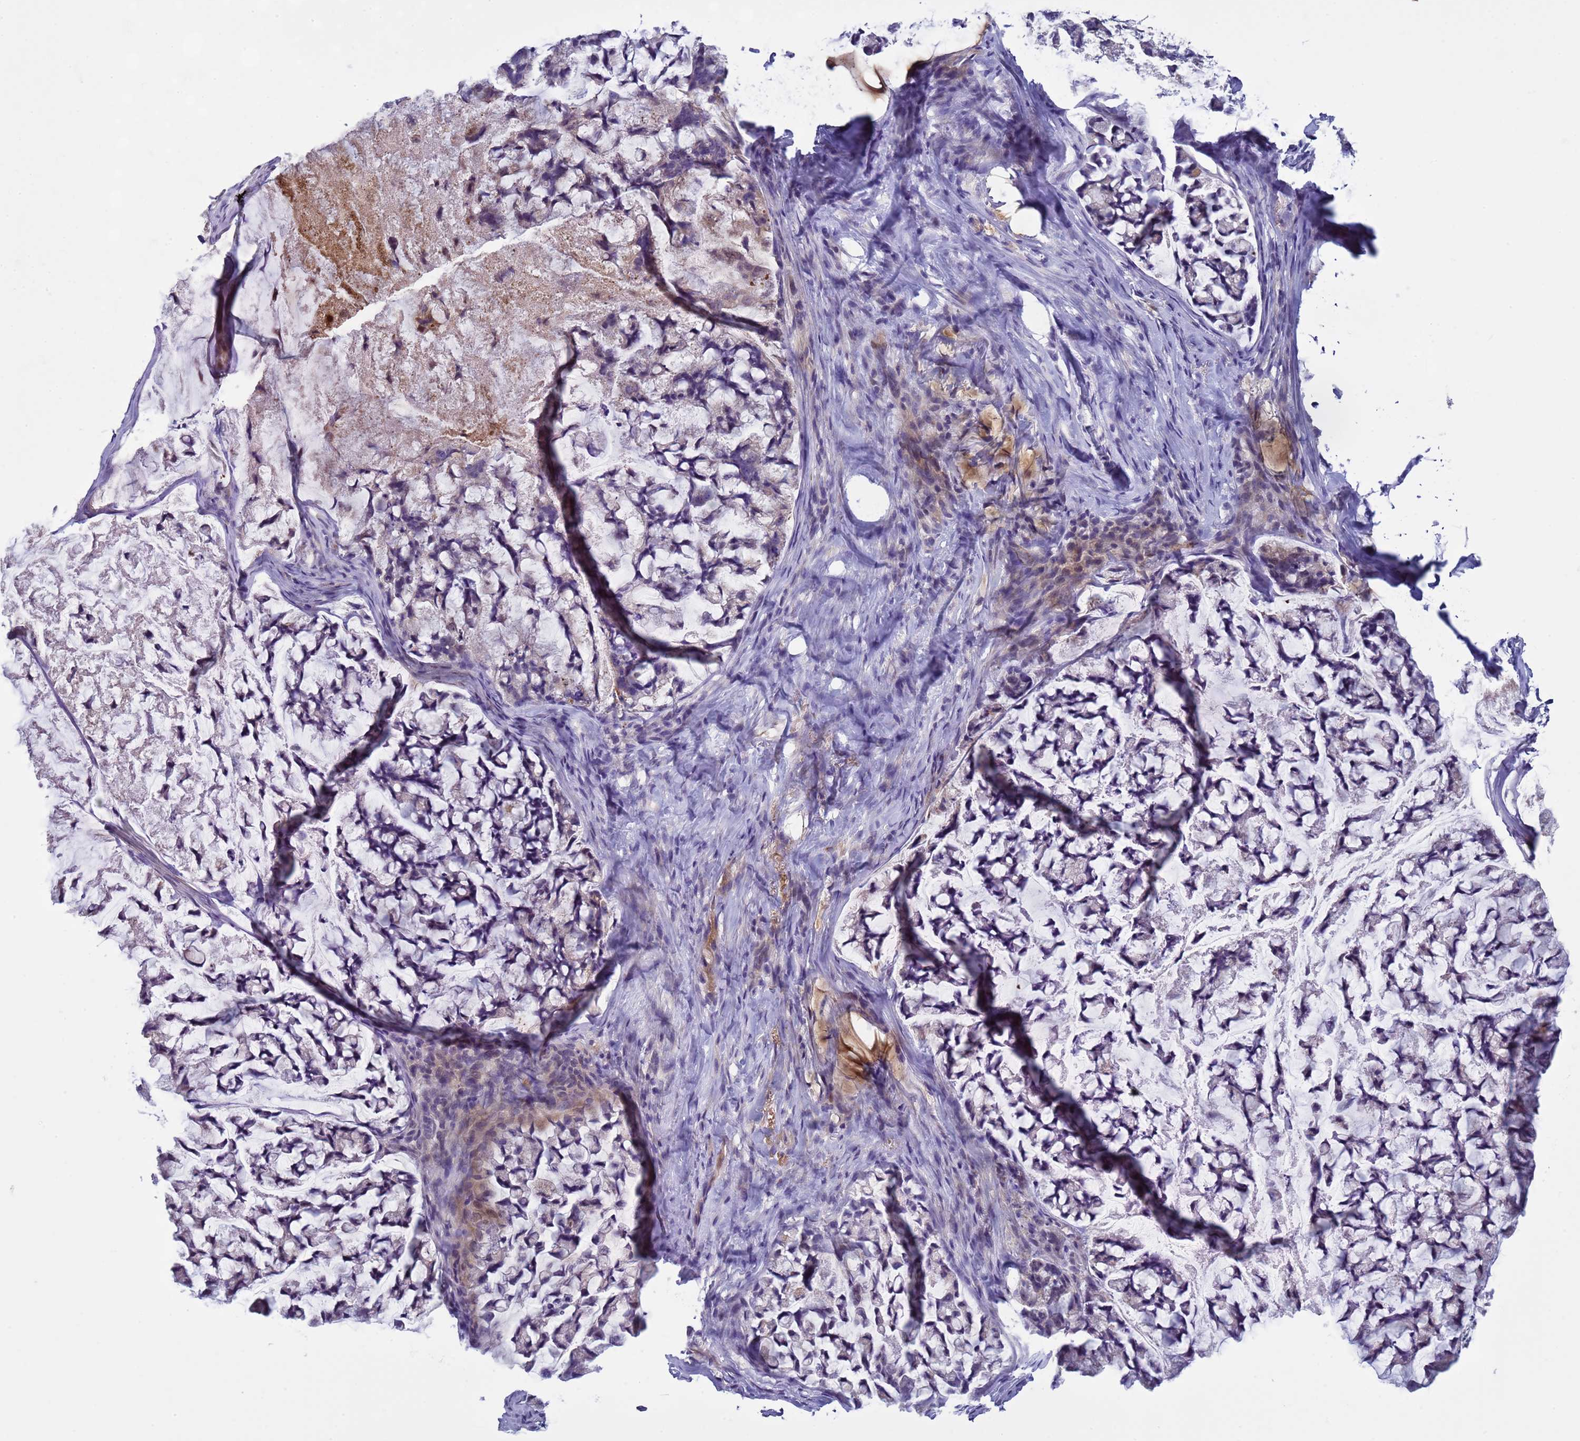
{"staining": {"intensity": "negative", "quantity": "none", "location": "none"}, "tissue": "stomach cancer", "cell_type": "Tumor cells", "image_type": "cancer", "snomed": [{"axis": "morphology", "description": "Adenocarcinoma, NOS"}, {"axis": "topography", "description": "Stomach, lower"}], "caption": "A high-resolution histopathology image shows immunohistochemistry (IHC) staining of stomach cancer (adenocarcinoma), which displays no significant positivity in tumor cells.", "gene": "TRIM51", "patient": {"sex": "male", "age": 67}}